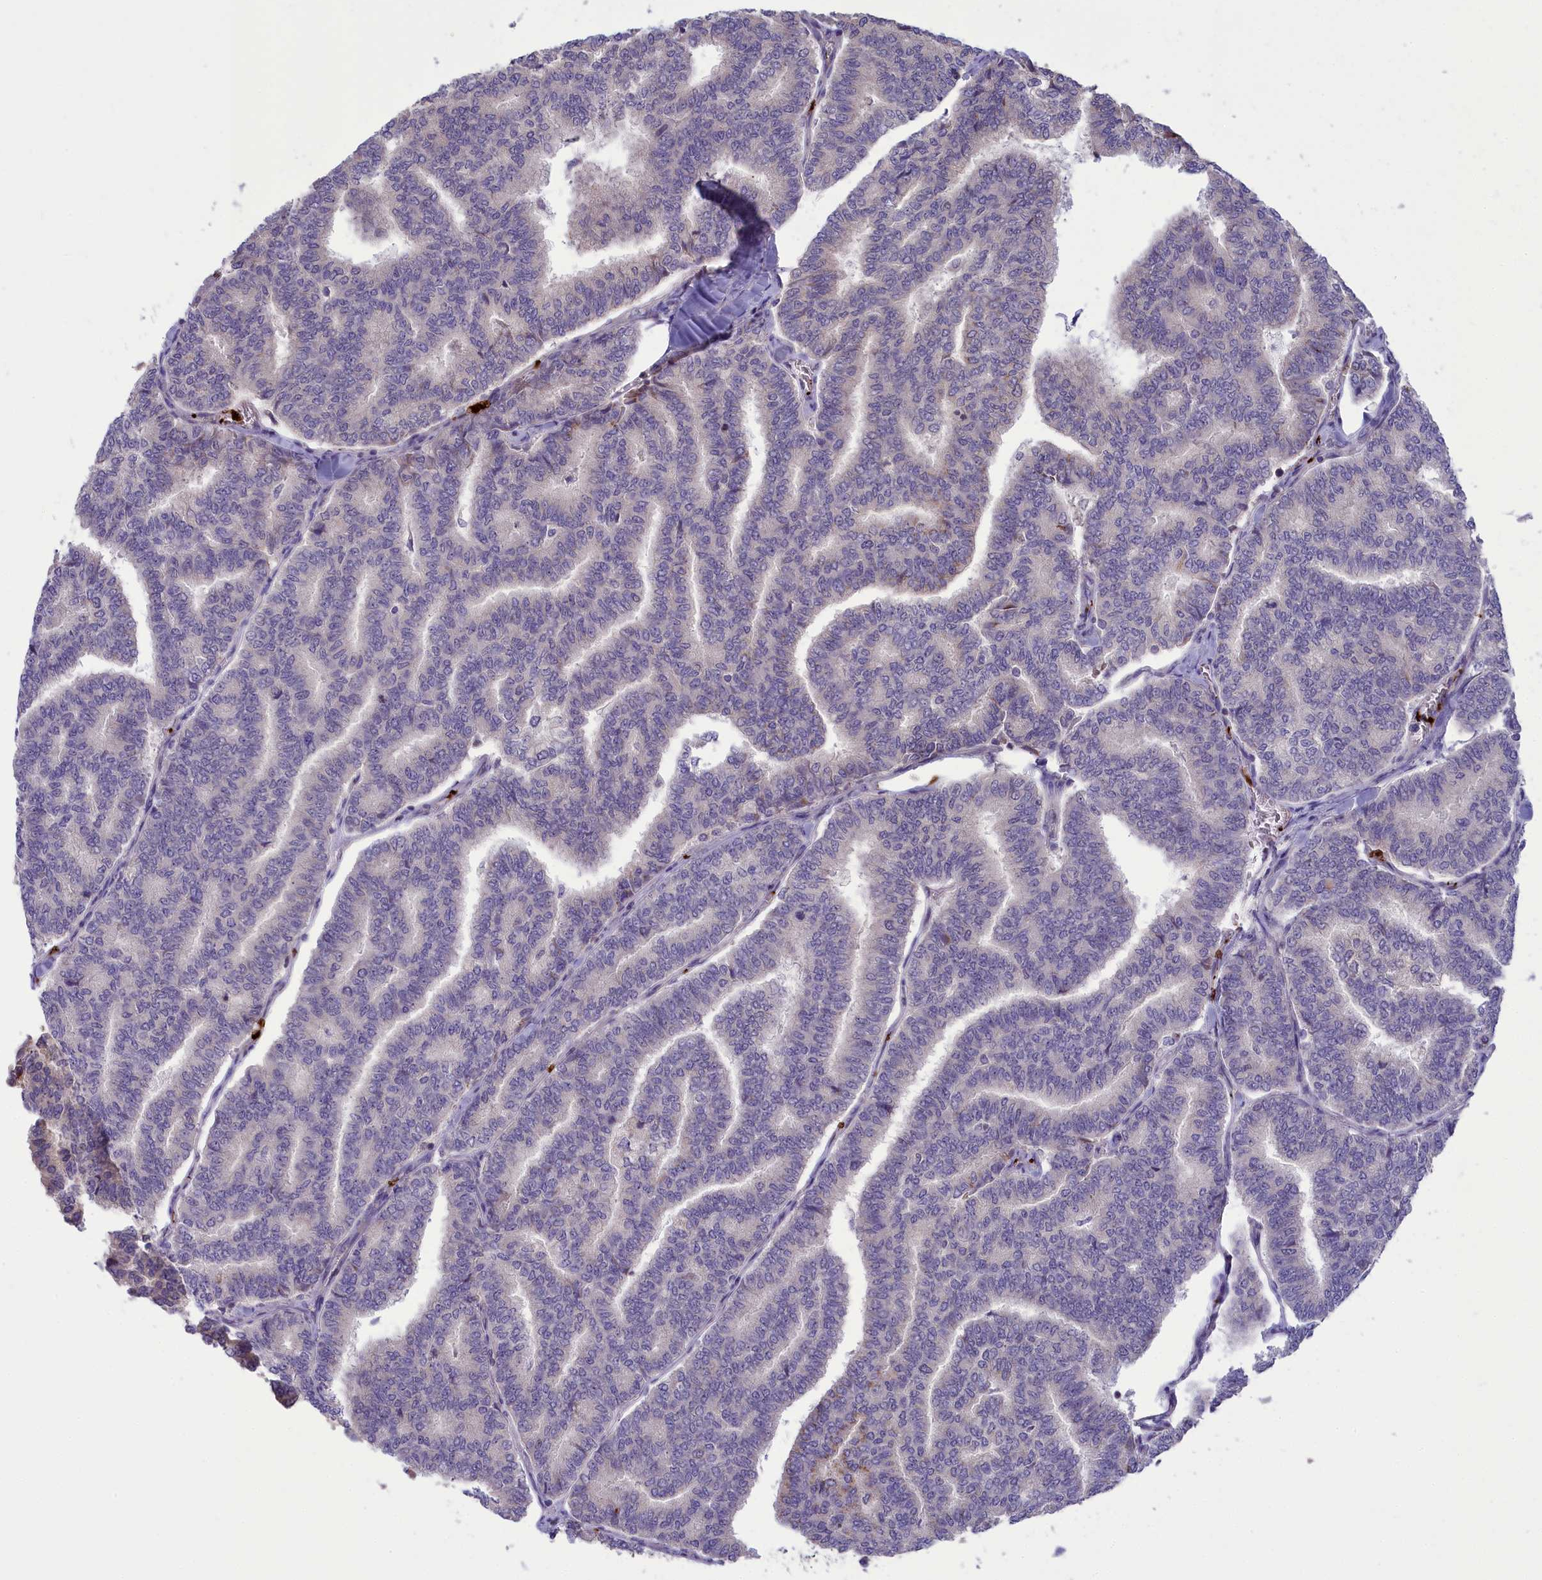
{"staining": {"intensity": "negative", "quantity": "none", "location": "none"}, "tissue": "thyroid cancer", "cell_type": "Tumor cells", "image_type": "cancer", "snomed": [{"axis": "morphology", "description": "Papillary adenocarcinoma, NOS"}, {"axis": "topography", "description": "Thyroid gland"}], "caption": "A histopathology image of human thyroid cancer (papillary adenocarcinoma) is negative for staining in tumor cells.", "gene": "HEATR3", "patient": {"sex": "female", "age": 35}}